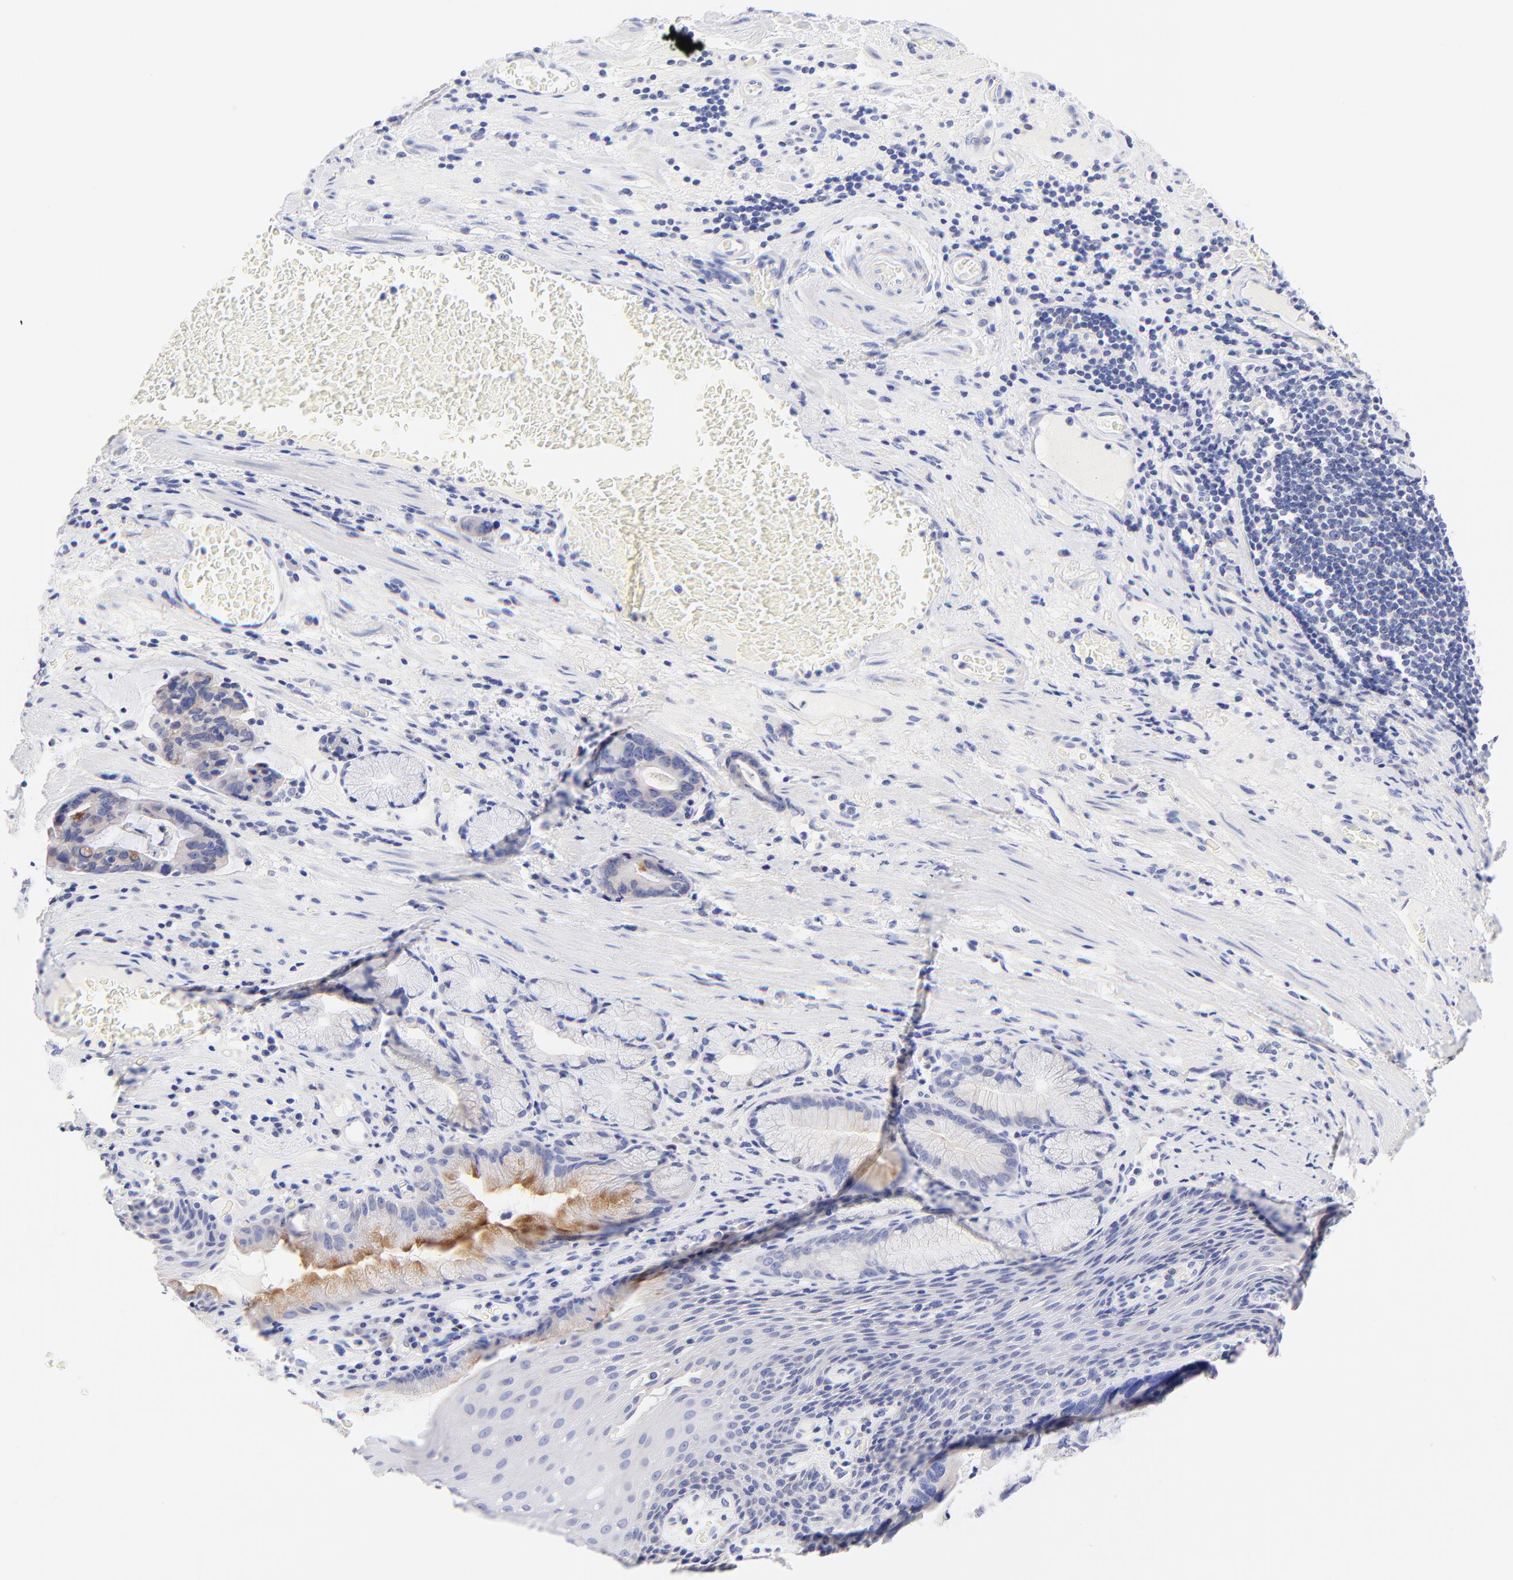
{"staining": {"intensity": "moderate", "quantity": "<25%", "location": "cytoplasmic/membranous"}, "tissue": "stomach cancer", "cell_type": "Tumor cells", "image_type": "cancer", "snomed": [{"axis": "morphology", "description": "Adenocarcinoma, NOS"}, {"axis": "topography", "description": "Esophagus"}, {"axis": "topography", "description": "Stomach"}], "caption": "Immunohistochemical staining of human stomach cancer (adenocarcinoma) shows low levels of moderate cytoplasmic/membranous protein positivity in about <25% of tumor cells. The protein of interest is stained brown, and the nuclei are stained in blue (DAB IHC with brightfield microscopy, high magnification).", "gene": "EBP", "patient": {"sex": "male", "age": 74}}